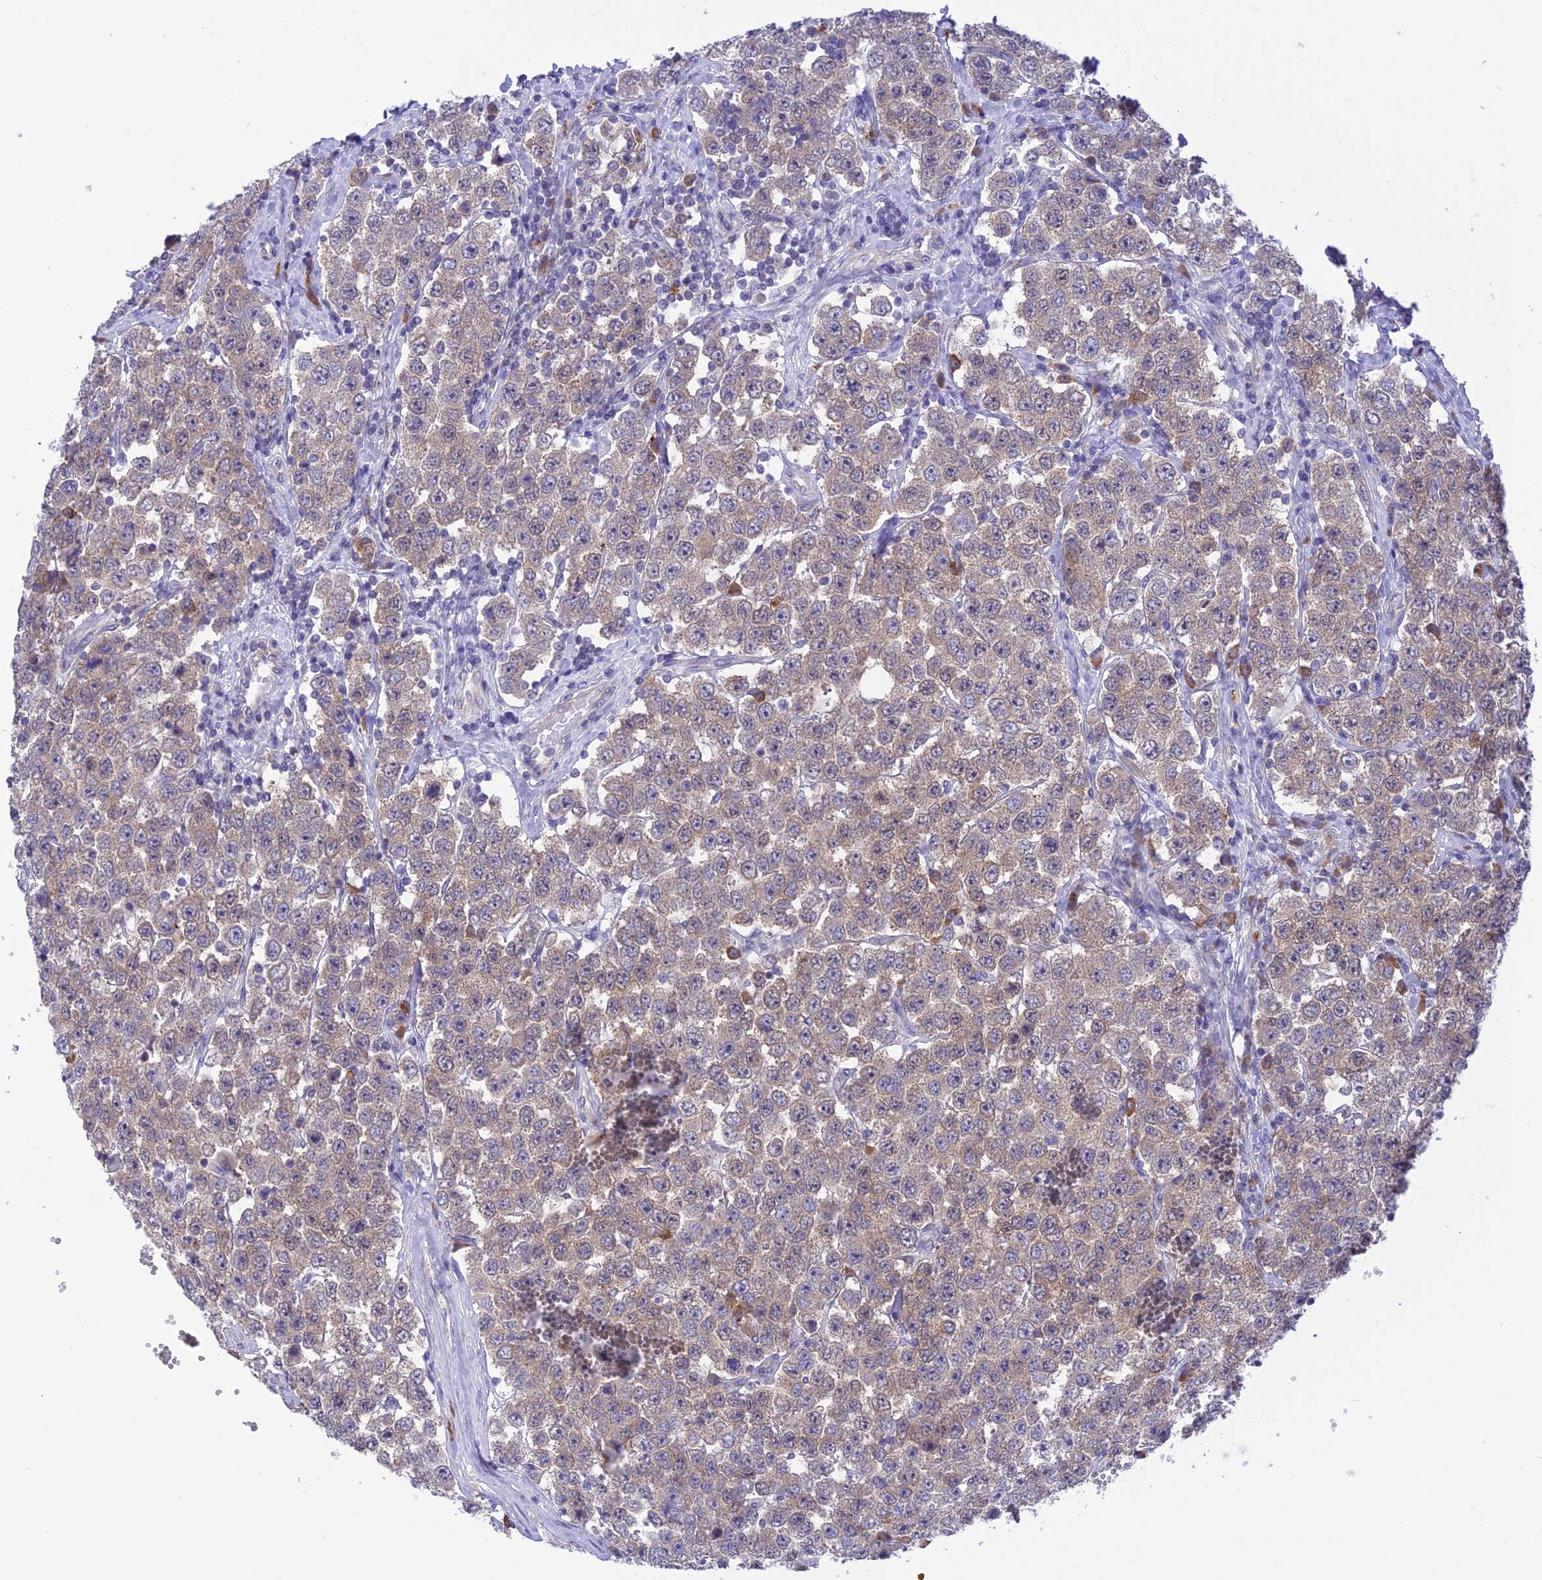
{"staining": {"intensity": "moderate", "quantity": "25%-75%", "location": "cytoplasmic/membranous"}, "tissue": "testis cancer", "cell_type": "Tumor cells", "image_type": "cancer", "snomed": [{"axis": "morphology", "description": "Seminoma, NOS"}, {"axis": "topography", "description": "Testis"}], "caption": "Immunohistochemistry (IHC) of human testis cancer (seminoma) shows medium levels of moderate cytoplasmic/membranous staining in about 25%-75% of tumor cells.", "gene": "RNF126", "patient": {"sex": "male", "age": 28}}